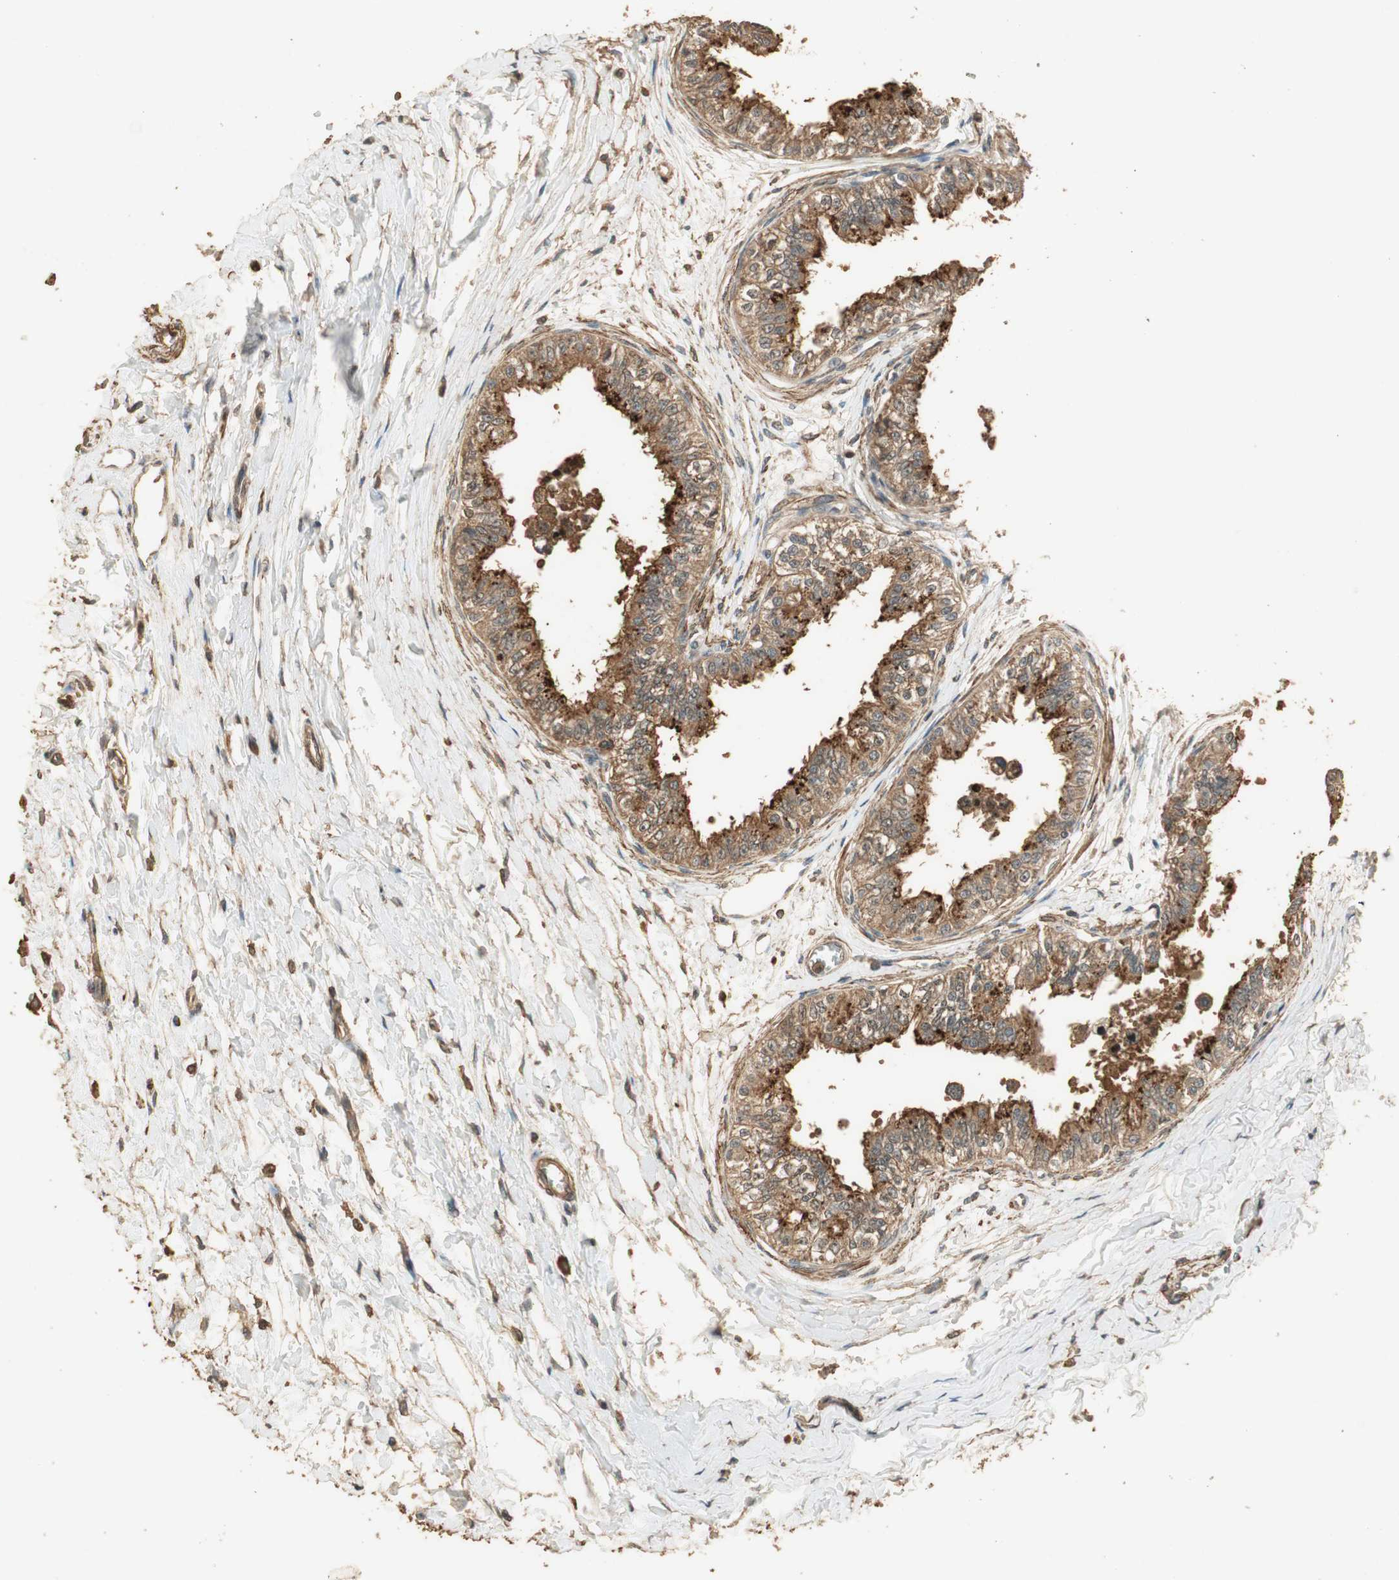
{"staining": {"intensity": "strong", "quantity": ">75%", "location": "cytoplasmic/membranous"}, "tissue": "epididymis", "cell_type": "Glandular cells", "image_type": "normal", "snomed": [{"axis": "morphology", "description": "Normal tissue, NOS"}, {"axis": "morphology", "description": "Adenocarcinoma, metastatic, NOS"}, {"axis": "topography", "description": "Testis"}, {"axis": "topography", "description": "Epididymis"}], "caption": "A high-resolution photomicrograph shows immunohistochemistry staining of unremarkable epididymis, which demonstrates strong cytoplasmic/membranous positivity in approximately >75% of glandular cells. The staining is performed using DAB brown chromogen to label protein expression. The nuclei are counter-stained blue using hematoxylin.", "gene": "USP2", "patient": {"sex": "male", "age": 26}}